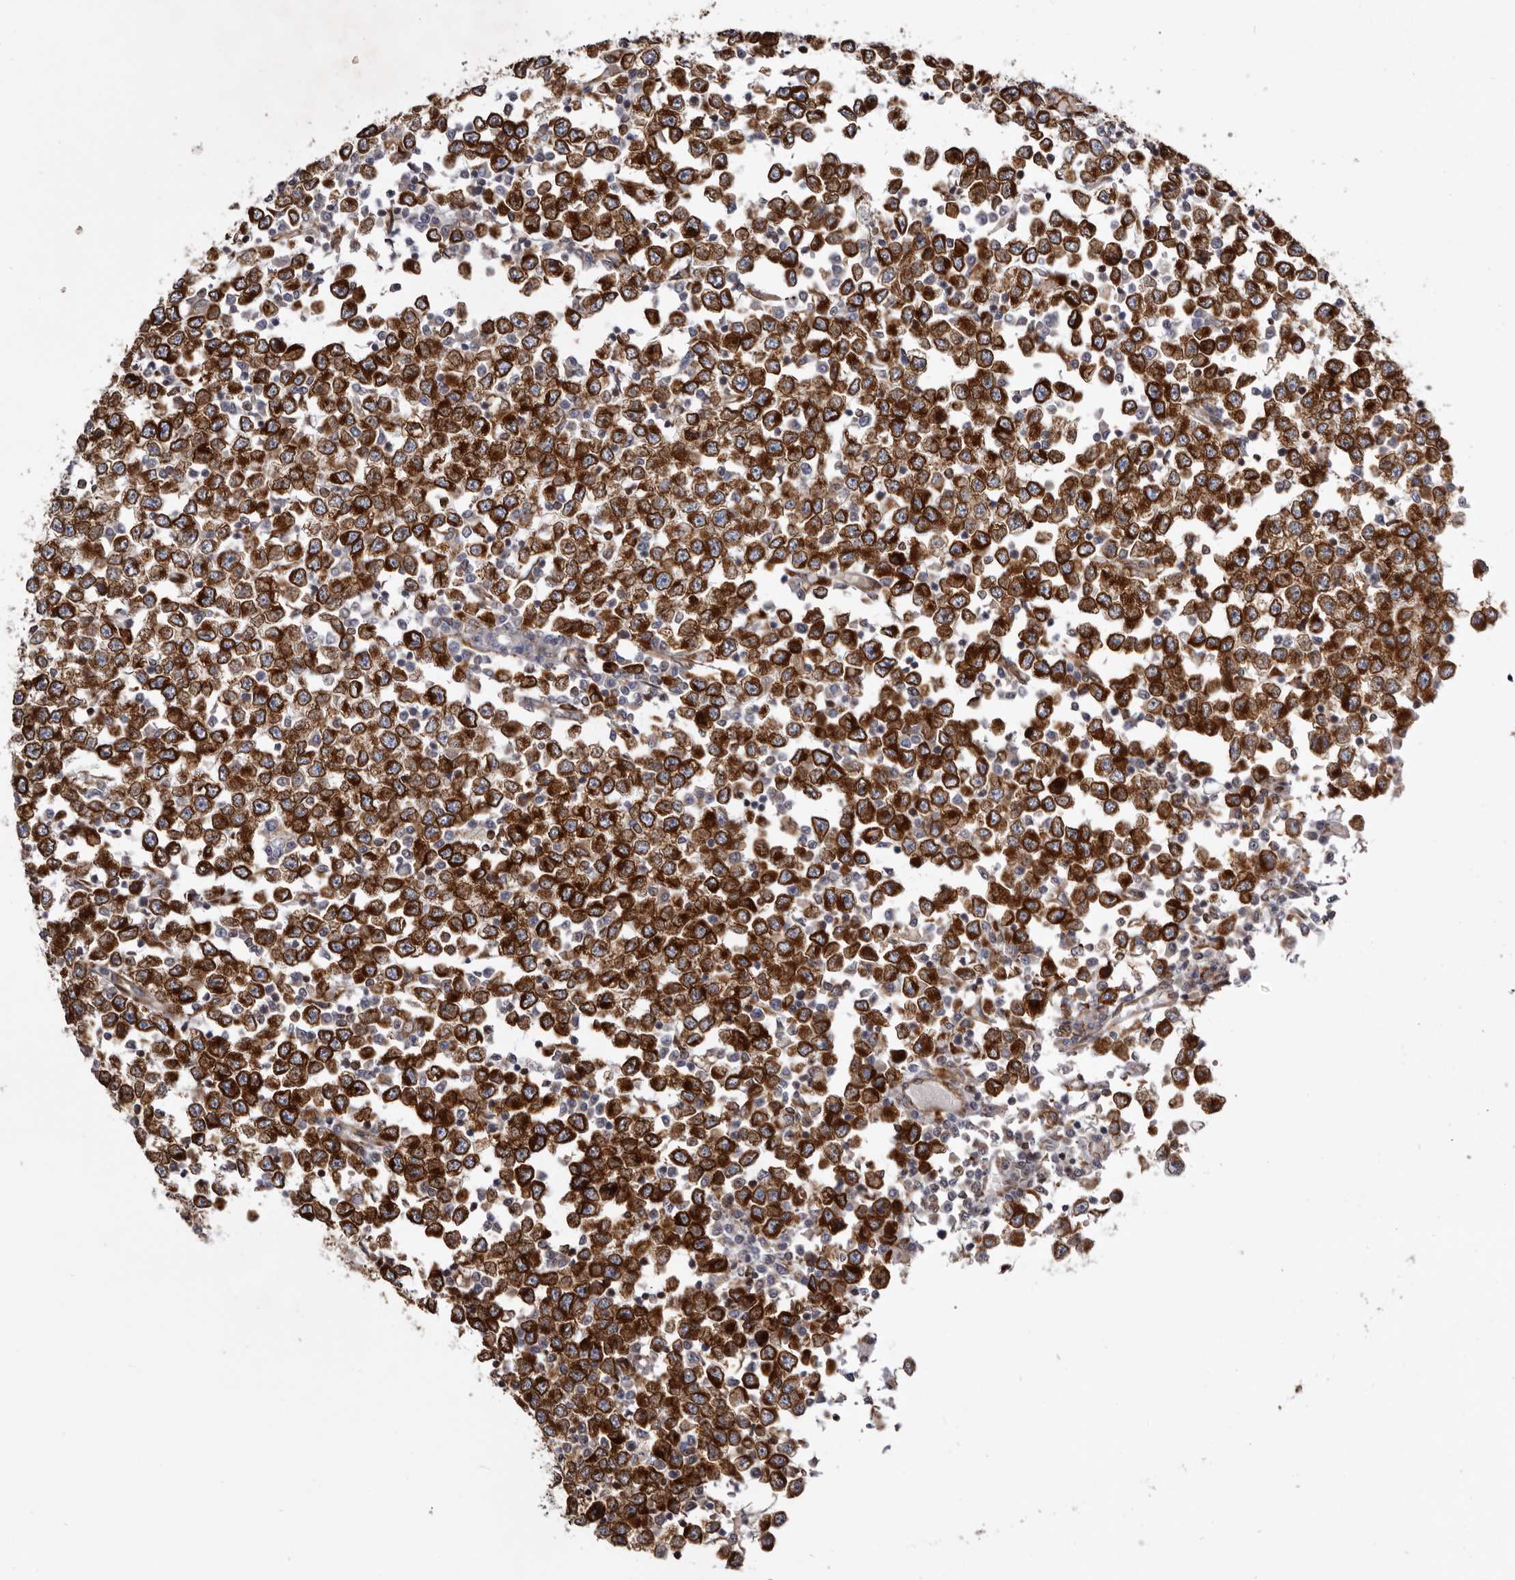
{"staining": {"intensity": "strong", "quantity": ">75%", "location": "cytoplasmic/membranous"}, "tissue": "testis cancer", "cell_type": "Tumor cells", "image_type": "cancer", "snomed": [{"axis": "morphology", "description": "Seminoma, NOS"}, {"axis": "topography", "description": "Testis"}], "caption": "IHC (DAB (3,3'-diaminobenzidine)) staining of human testis cancer reveals strong cytoplasmic/membranous protein staining in about >75% of tumor cells.", "gene": "C4orf3", "patient": {"sex": "male", "age": 65}}